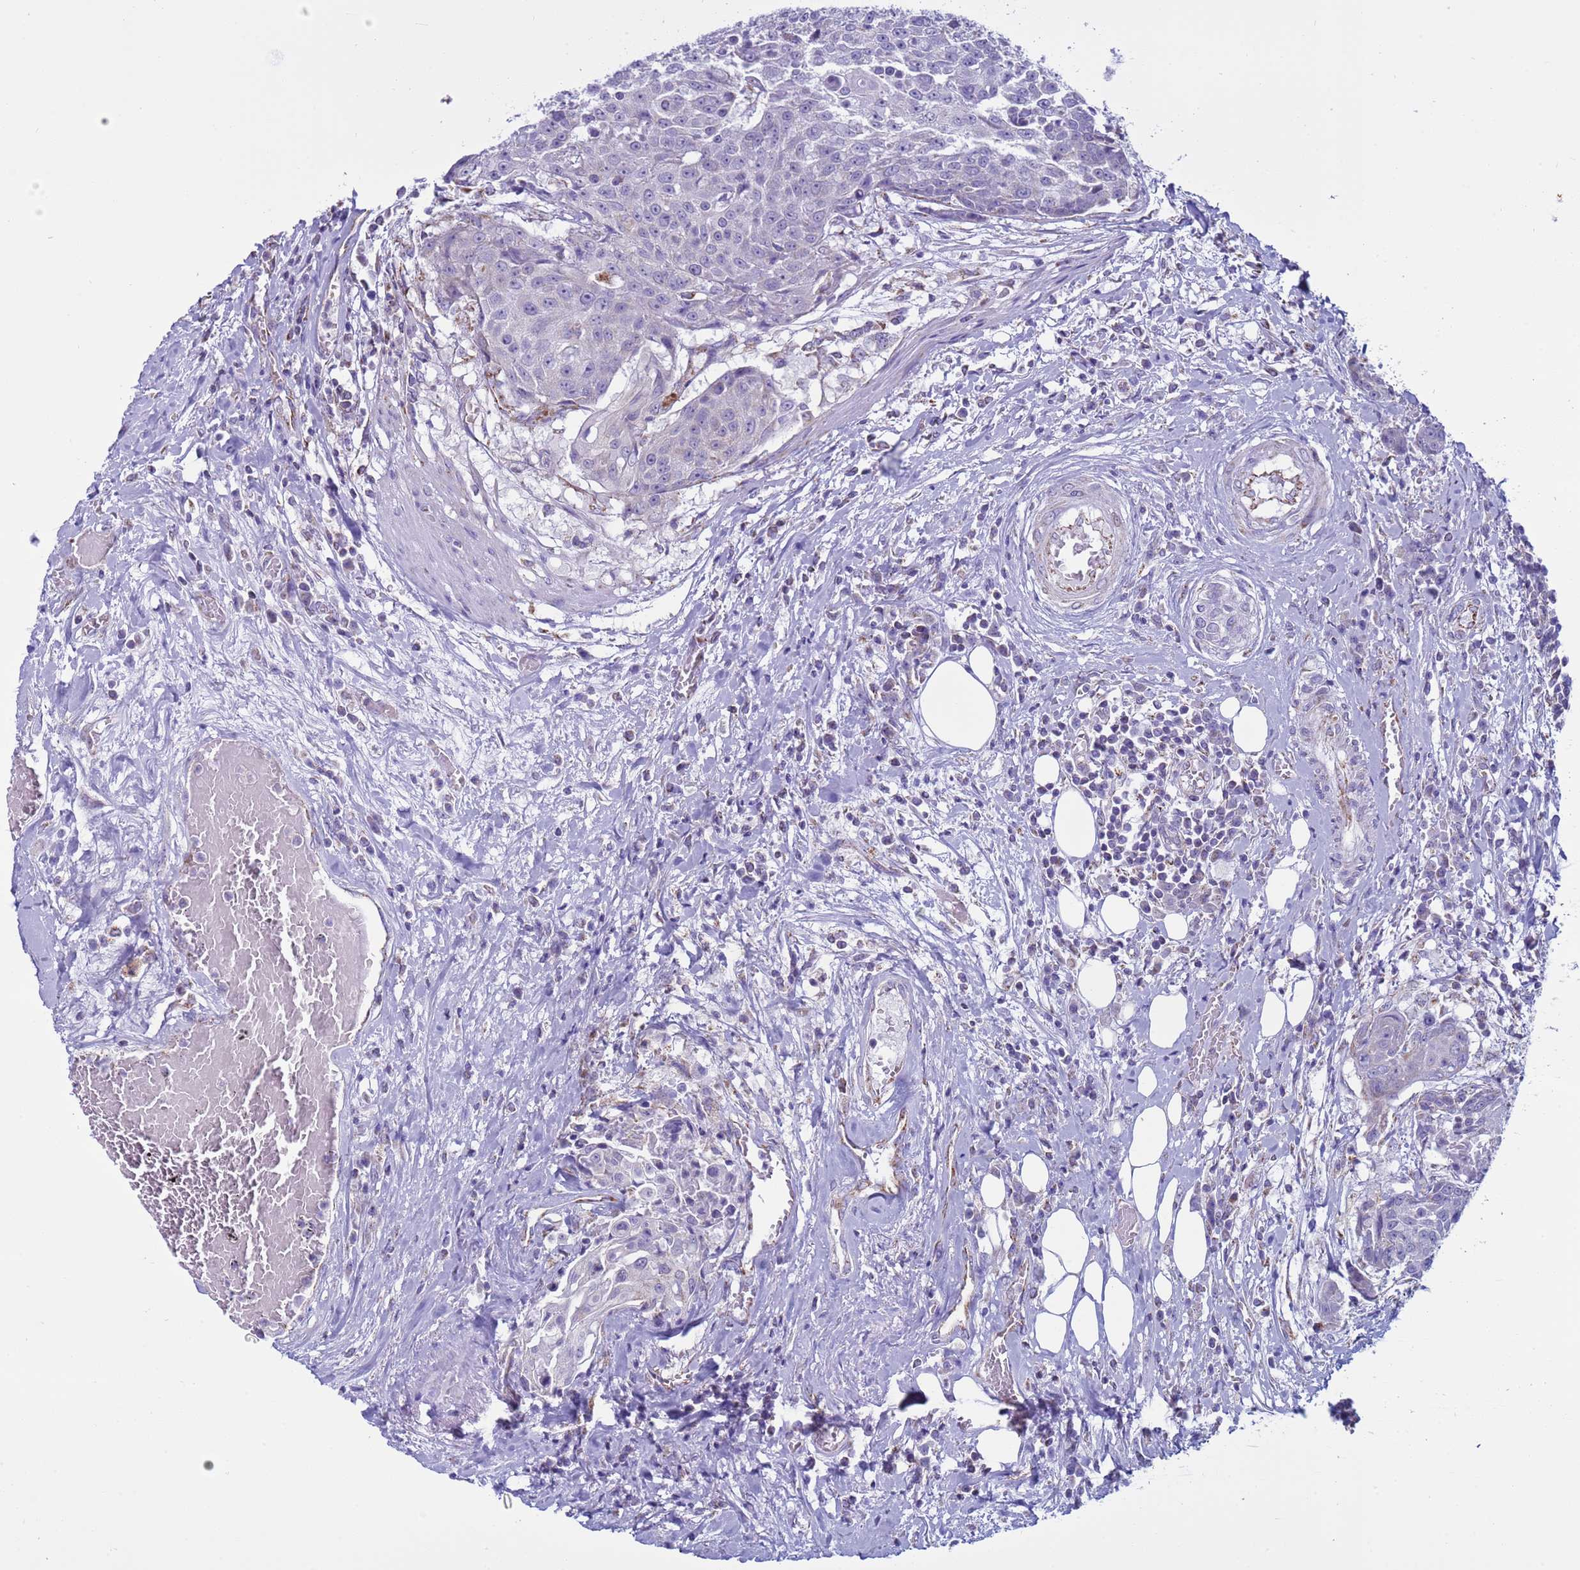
{"staining": {"intensity": "negative", "quantity": "none", "location": "none"}, "tissue": "urothelial cancer", "cell_type": "Tumor cells", "image_type": "cancer", "snomed": [{"axis": "morphology", "description": "Urothelial carcinoma, High grade"}, {"axis": "topography", "description": "Urinary bladder"}], "caption": "A histopathology image of human high-grade urothelial carcinoma is negative for staining in tumor cells.", "gene": "NCALD", "patient": {"sex": "female", "age": 63}}